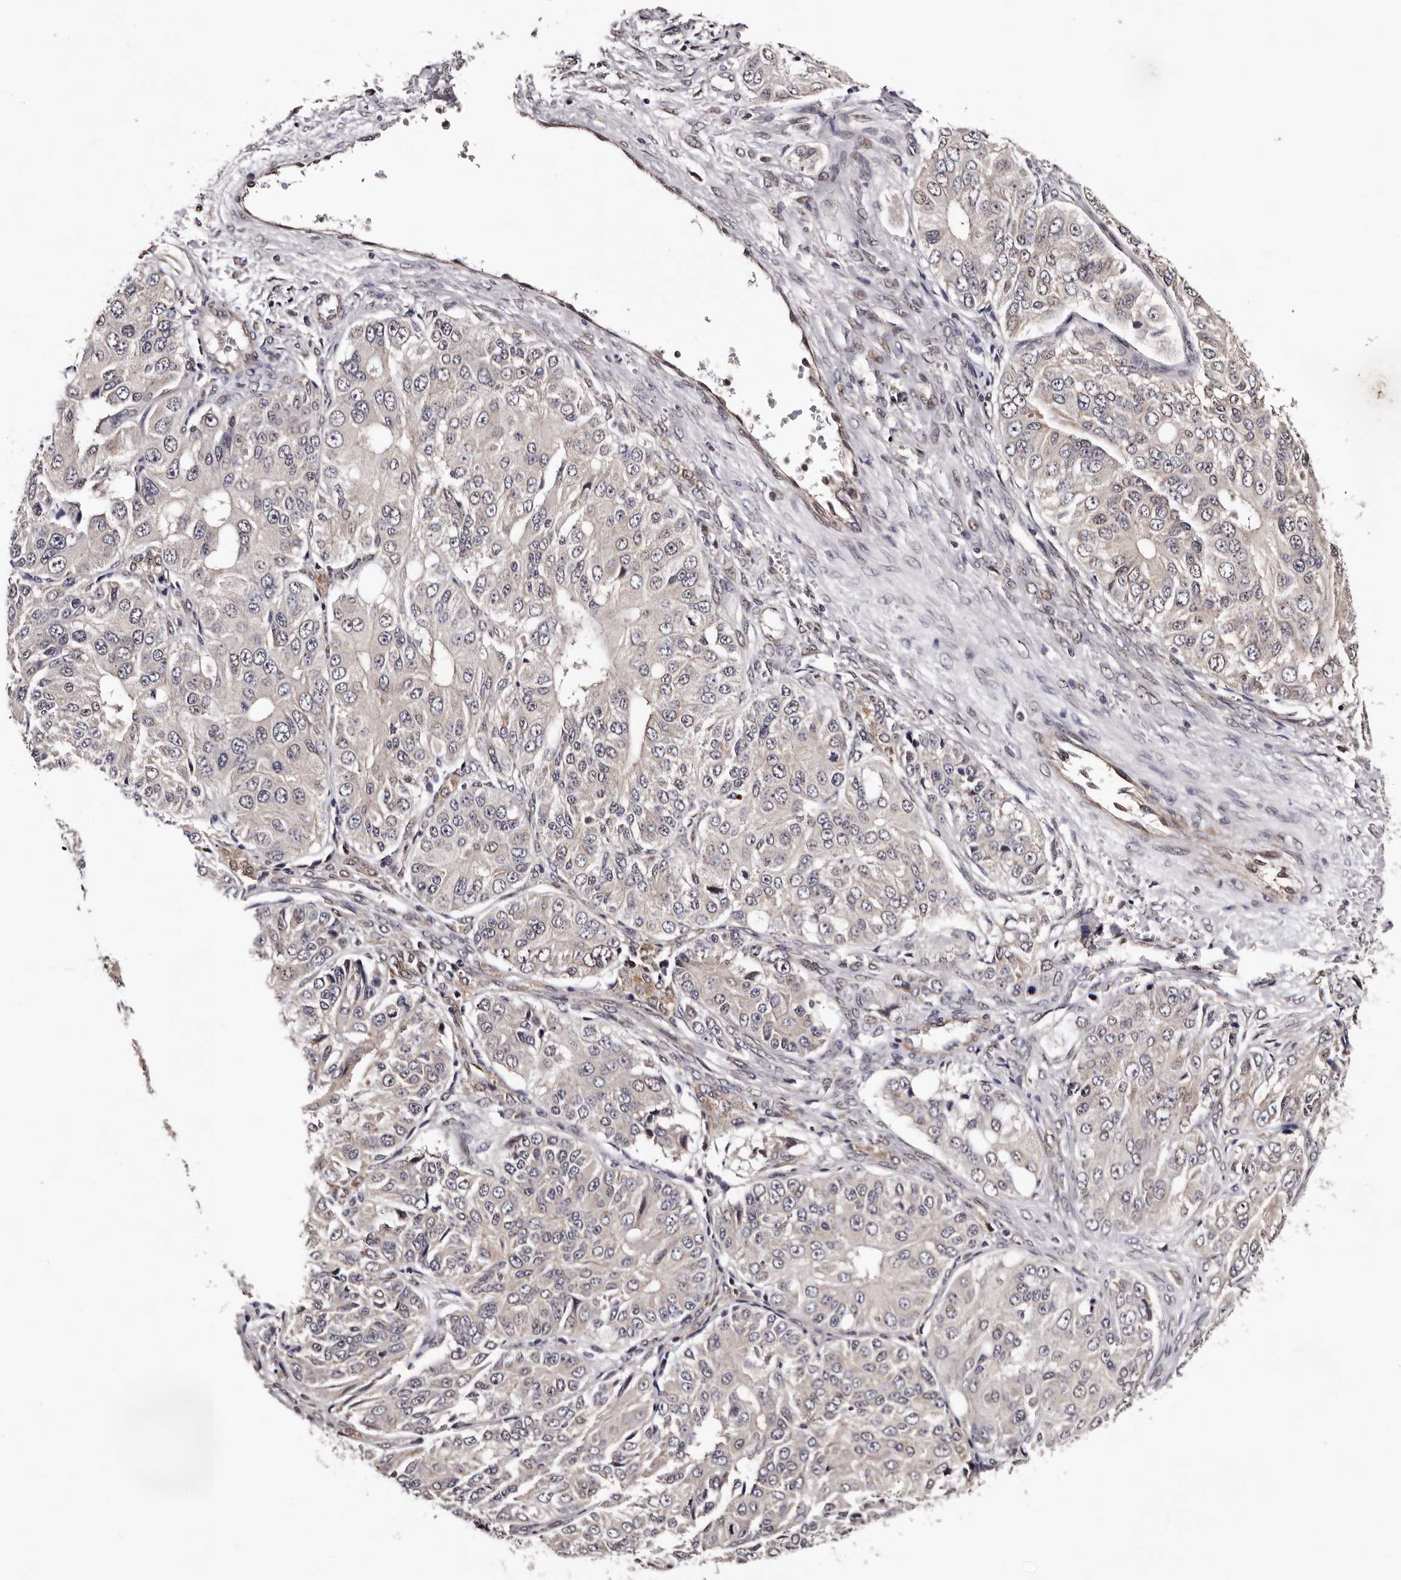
{"staining": {"intensity": "negative", "quantity": "none", "location": "none"}, "tissue": "ovarian cancer", "cell_type": "Tumor cells", "image_type": "cancer", "snomed": [{"axis": "morphology", "description": "Carcinoma, endometroid"}, {"axis": "topography", "description": "Ovary"}], "caption": "Tumor cells show no significant staining in endometroid carcinoma (ovarian). (Stains: DAB (3,3'-diaminobenzidine) immunohistochemistry with hematoxylin counter stain, Microscopy: brightfield microscopy at high magnification).", "gene": "GLRX3", "patient": {"sex": "female", "age": 51}}